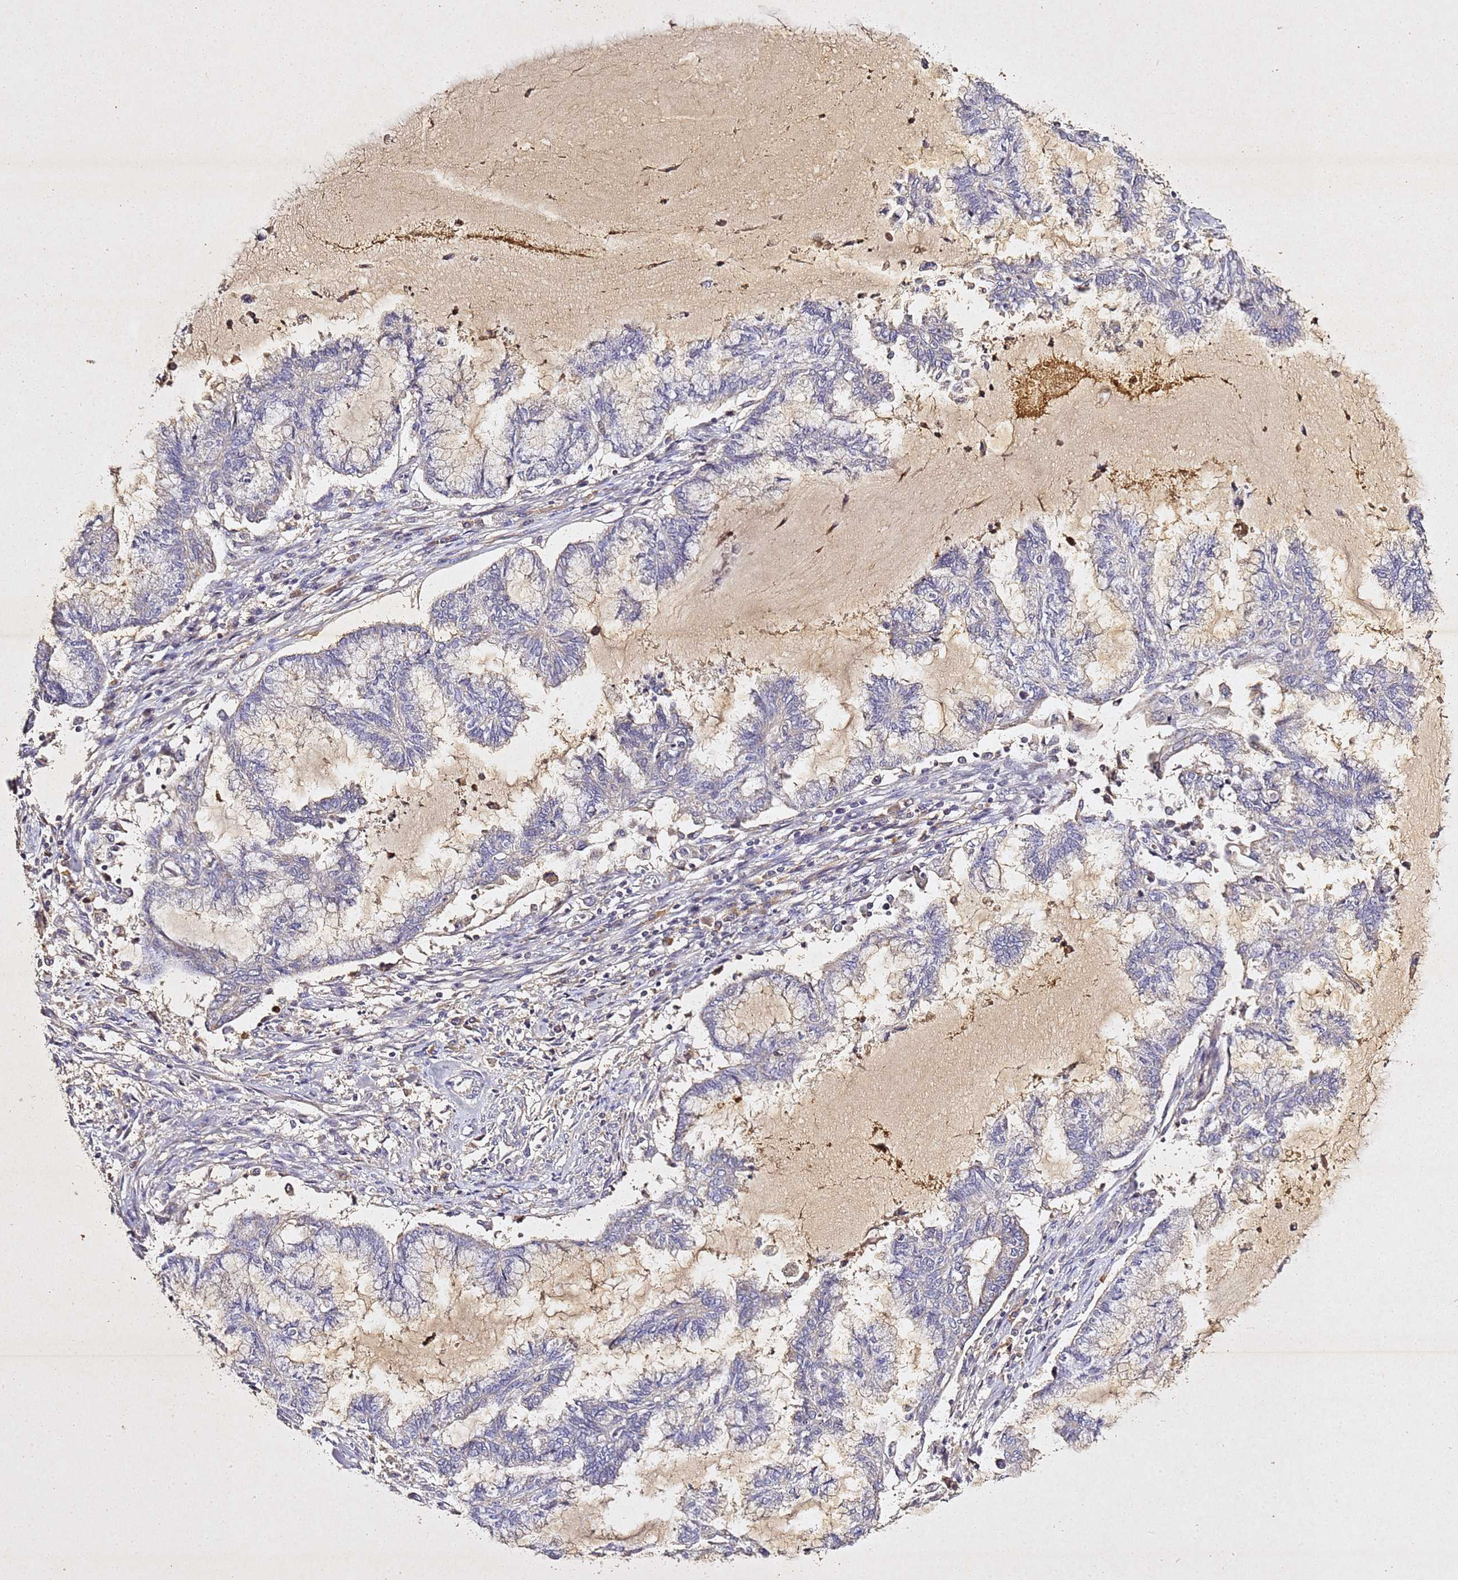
{"staining": {"intensity": "negative", "quantity": "none", "location": "none"}, "tissue": "endometrial cancer", "cell_type": "Tumor cells", "image_type": "cancer", "snomed": [{"axis": "morphology", "description": "Adenocarcinoma, NOS"}, {"axis": "topography", "description": "Endometrium"}], "caption": "This is an immunohistochemistry (IHC) photomicrograph of endometrial cancer (adenocarcinoma). There is no positivity in tumor cells.", "gene": "SV2B", "patient": {"sex": "female", "age": 86}}